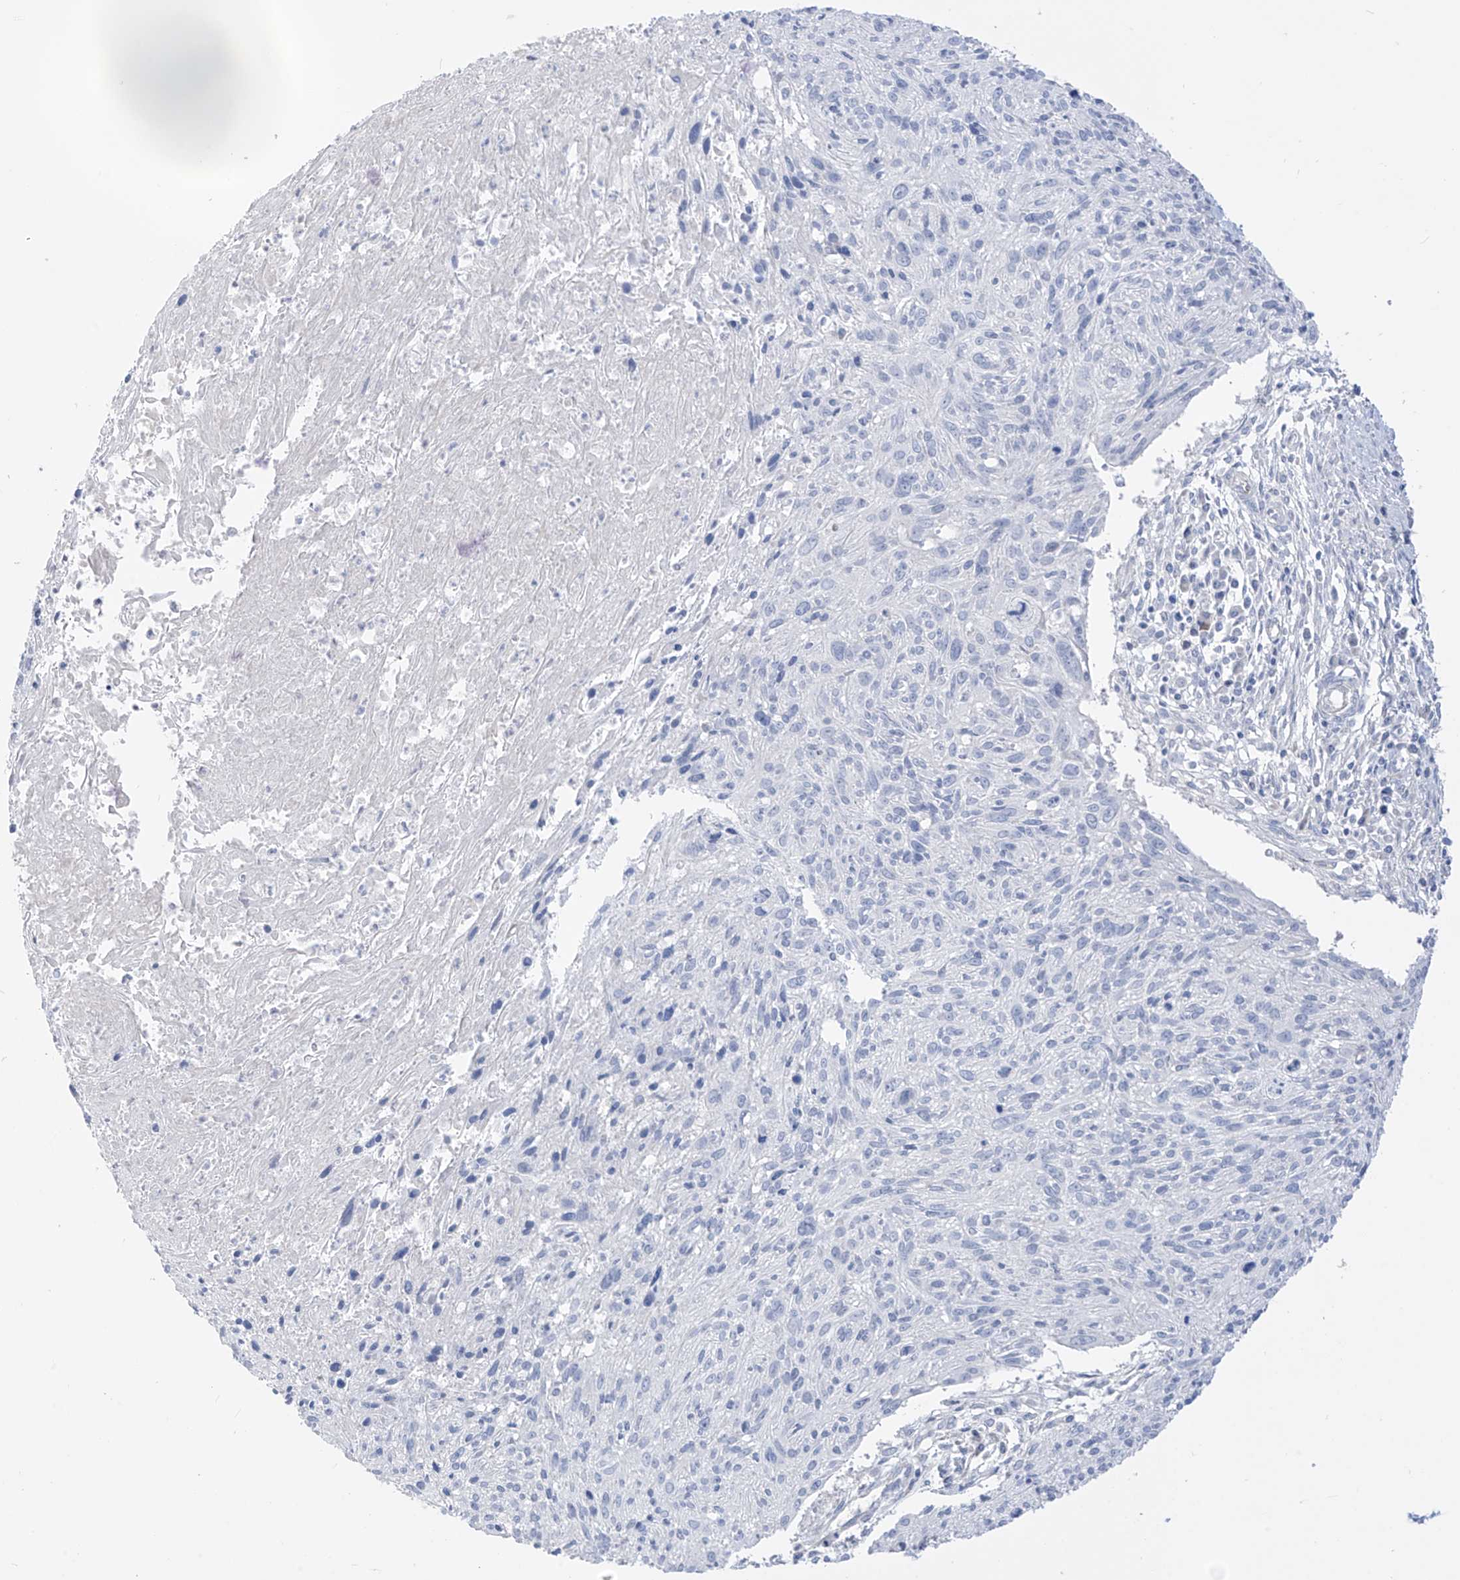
{"staining": {"intensity": "negative", "quantity": "none", "location": "none"}, "tissue": "cervical cancer", "cell_type": "Tumor cells", "image_type": "cancer", "snomed": [{"axis": "morphology", "description": "Squamous cell carcinoma, NOS"}, {"axis": "topography", "description": "Cervix"}], "caption": "Tumor cells show no significant staining in cervical cancer (squamous cell carcinoma).", "gene": "ASPRV1", "patient": {"sex": "female", "age": 51}}